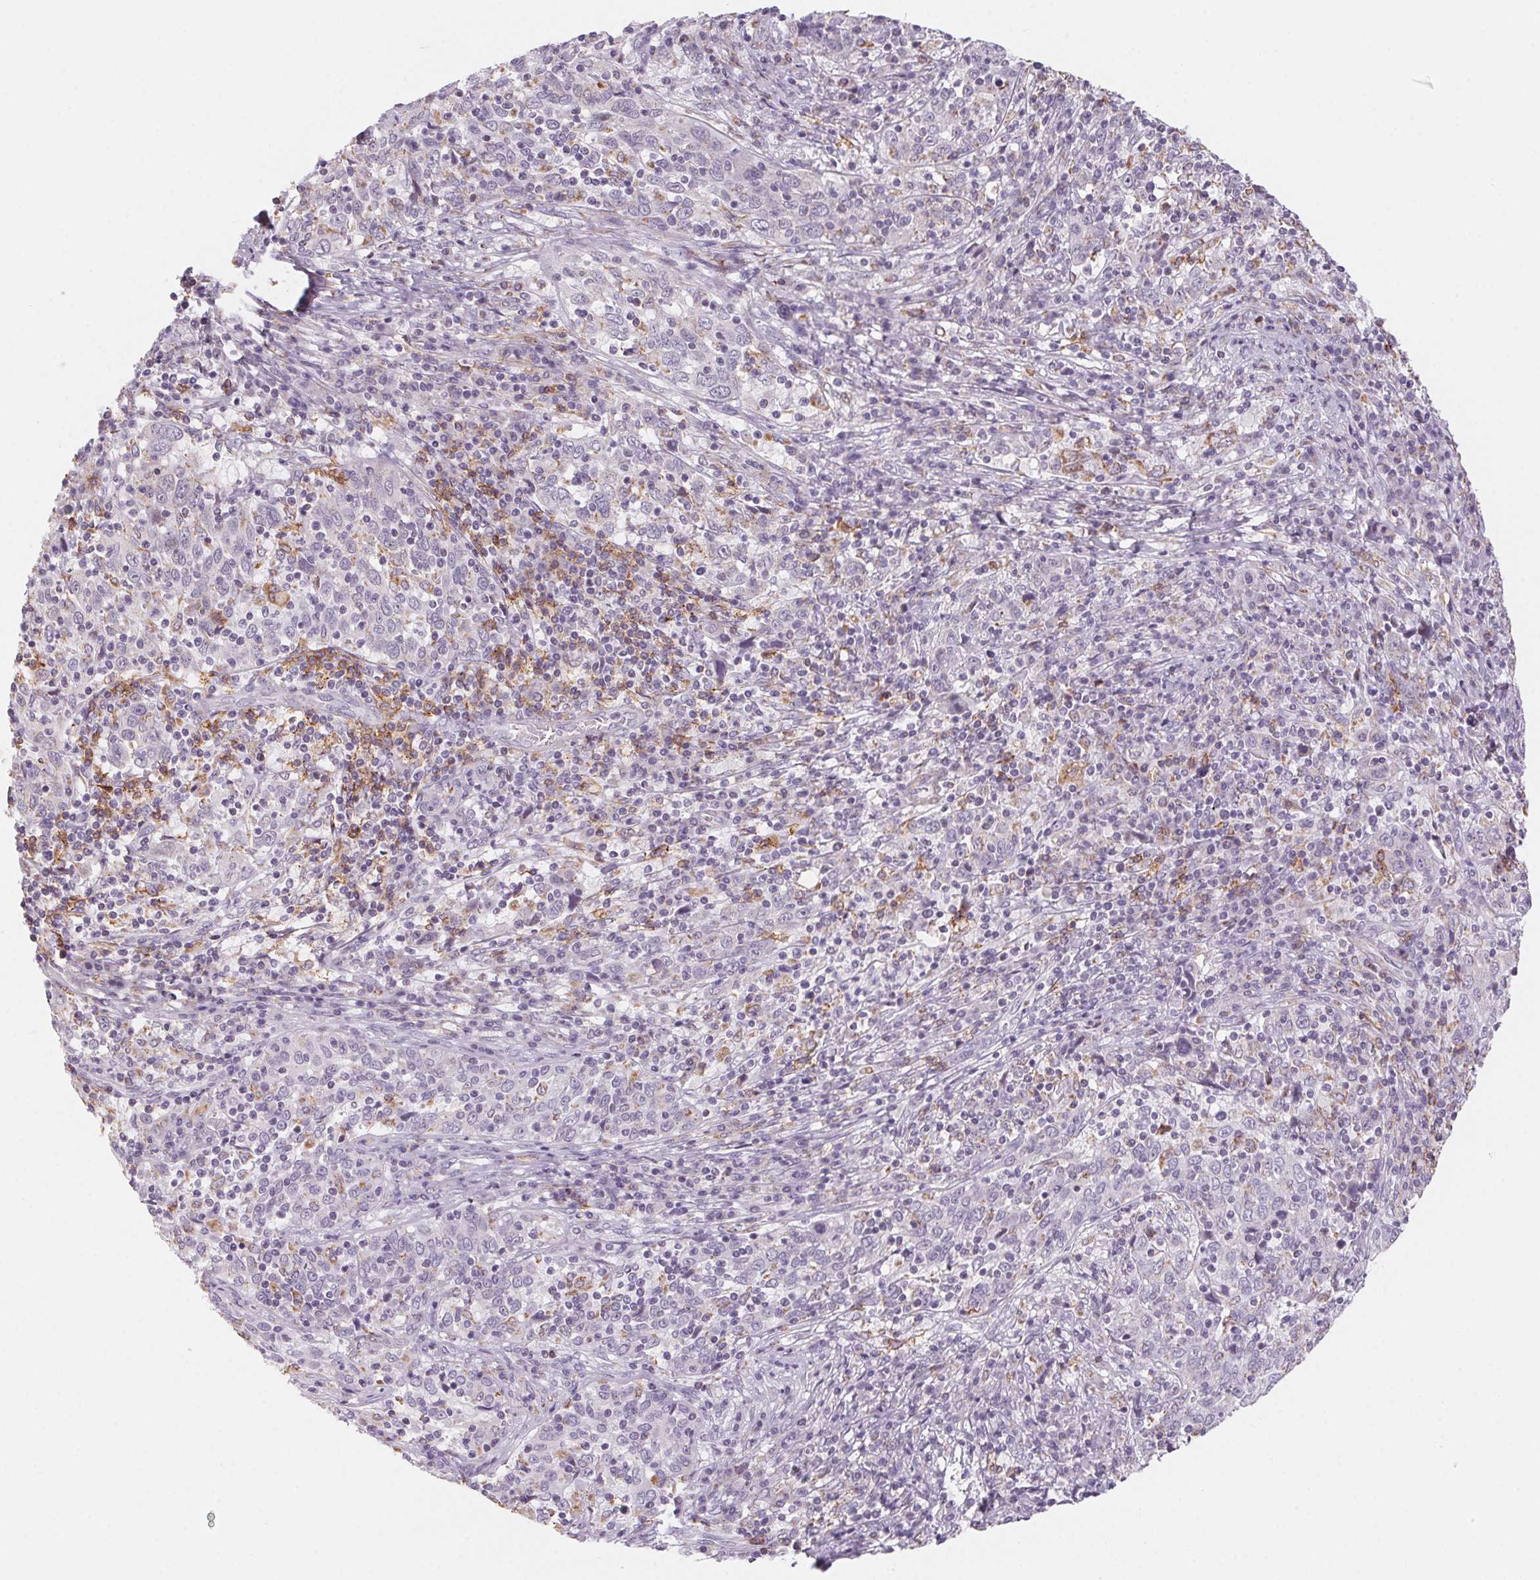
{"staining": {"intensity": "negative", "quantity": "none", "location": "none"}, "tissue": "cervical cancer", "cell_type": "Tumor cells", "image_type": "cancer", "snomed": [{"axis": "morphology", "description": "Squamous cell carcinoma, NOS"}, {"axis": "topography", "description": "Cervix"}], "caption": "A high-resolution histopathology image shows immunohistochemistry (IHC) staining of squamous cell carcinoma (cervical), which exhibits no significant expression in tumor cells.", "gene": "PRPH", "patient": {"sex": "female", "age": 46}}